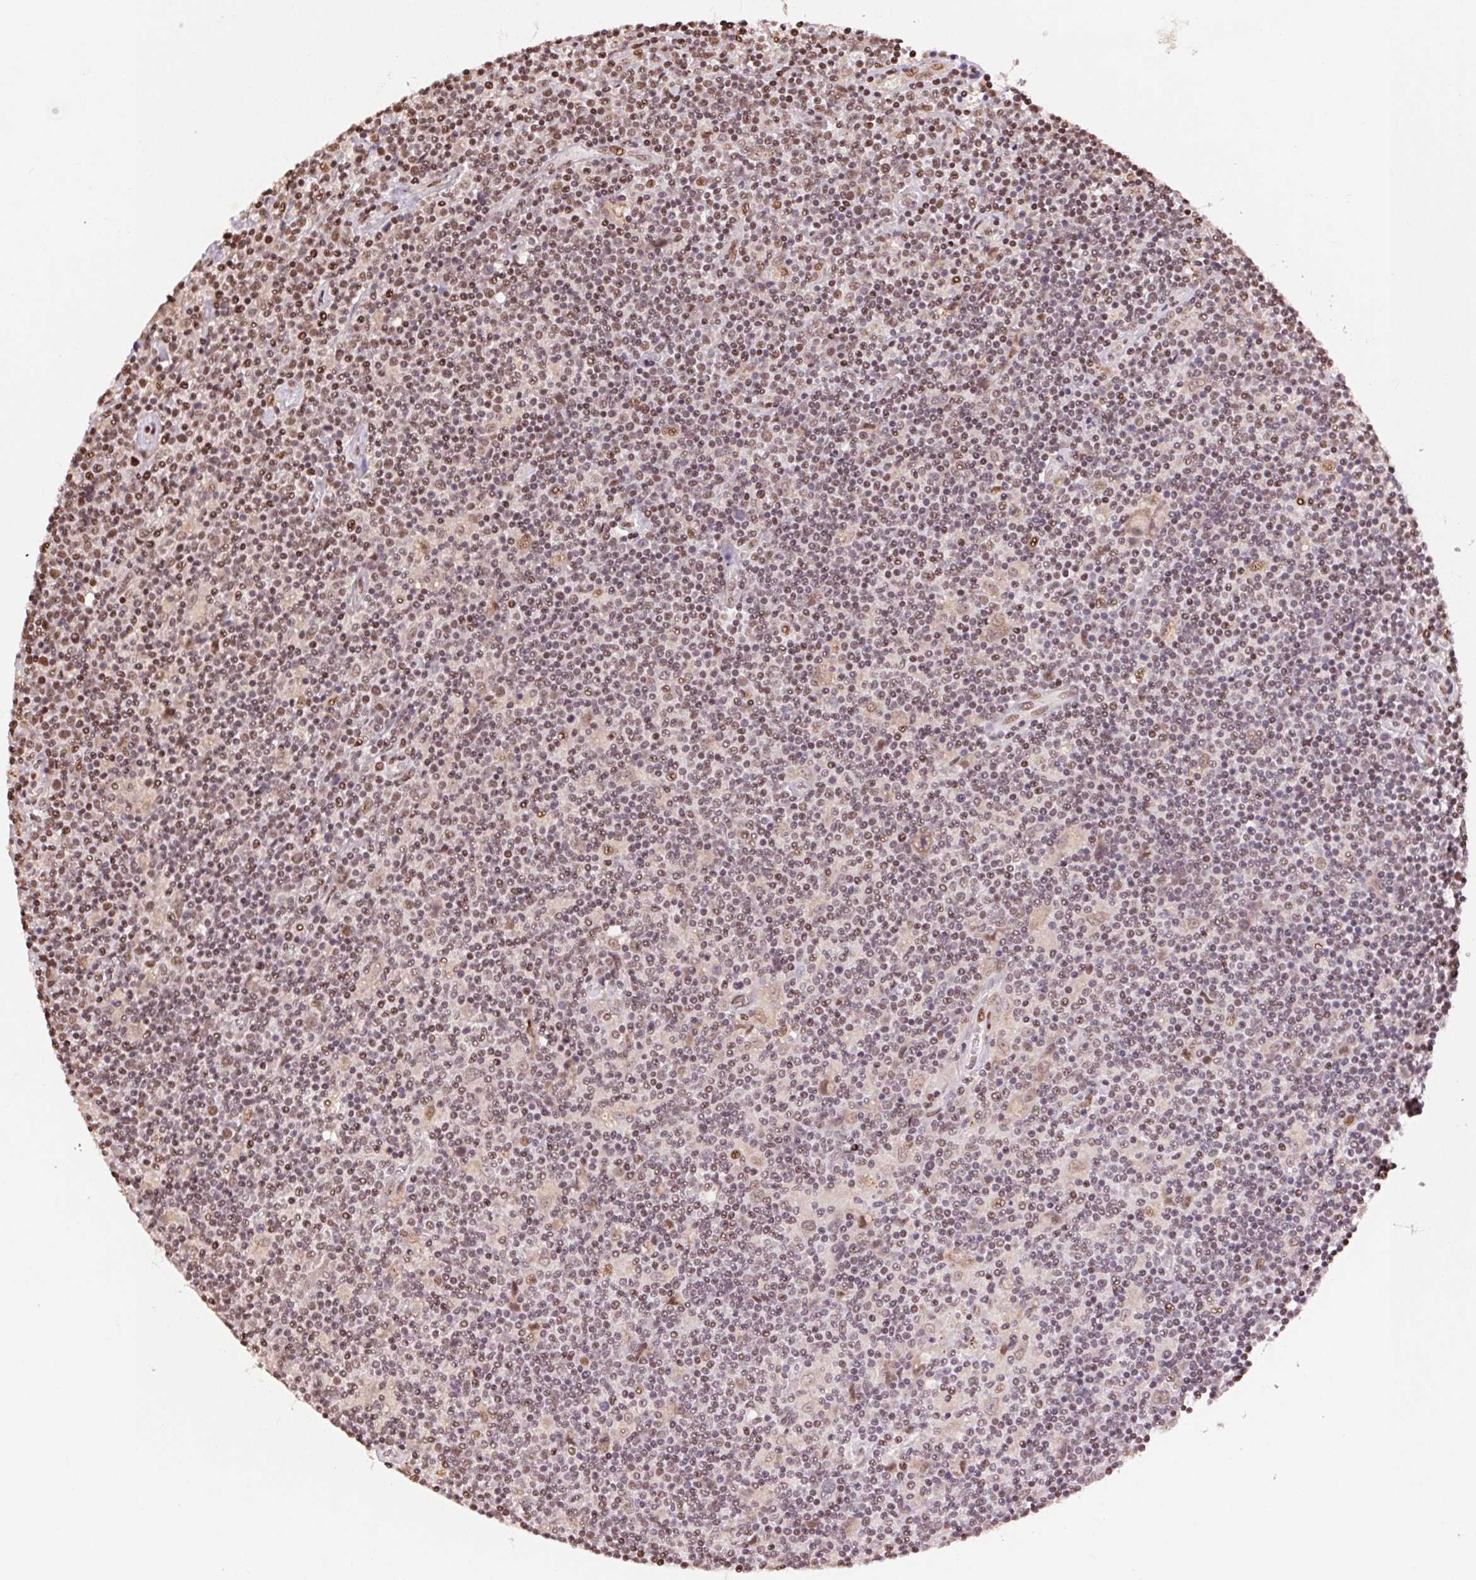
{"staining": {"intensity": "moderate", "quantity": ">75%", "location": "nuclear"}, "tissue": "lymphoma", "cell_type": "Tumor cells", "image_type": "cancer", "snomed": [{"axis": "morphology", "description": "Hodgkin's disease, NOS"}, {"axis": "topography", "description": "Lymph node"}], "caption": "Lymphoma stained for a protein shows moderate nuclear positivity in tumor cells. The staining was performed using DAB (3,3'-diaminobenzidine), with brown indicating positive protein expression. Nuclei are stained blue with hematoxylin.", "gene": "RAD23A", "patient": {"sex": "male", "age": 40}}